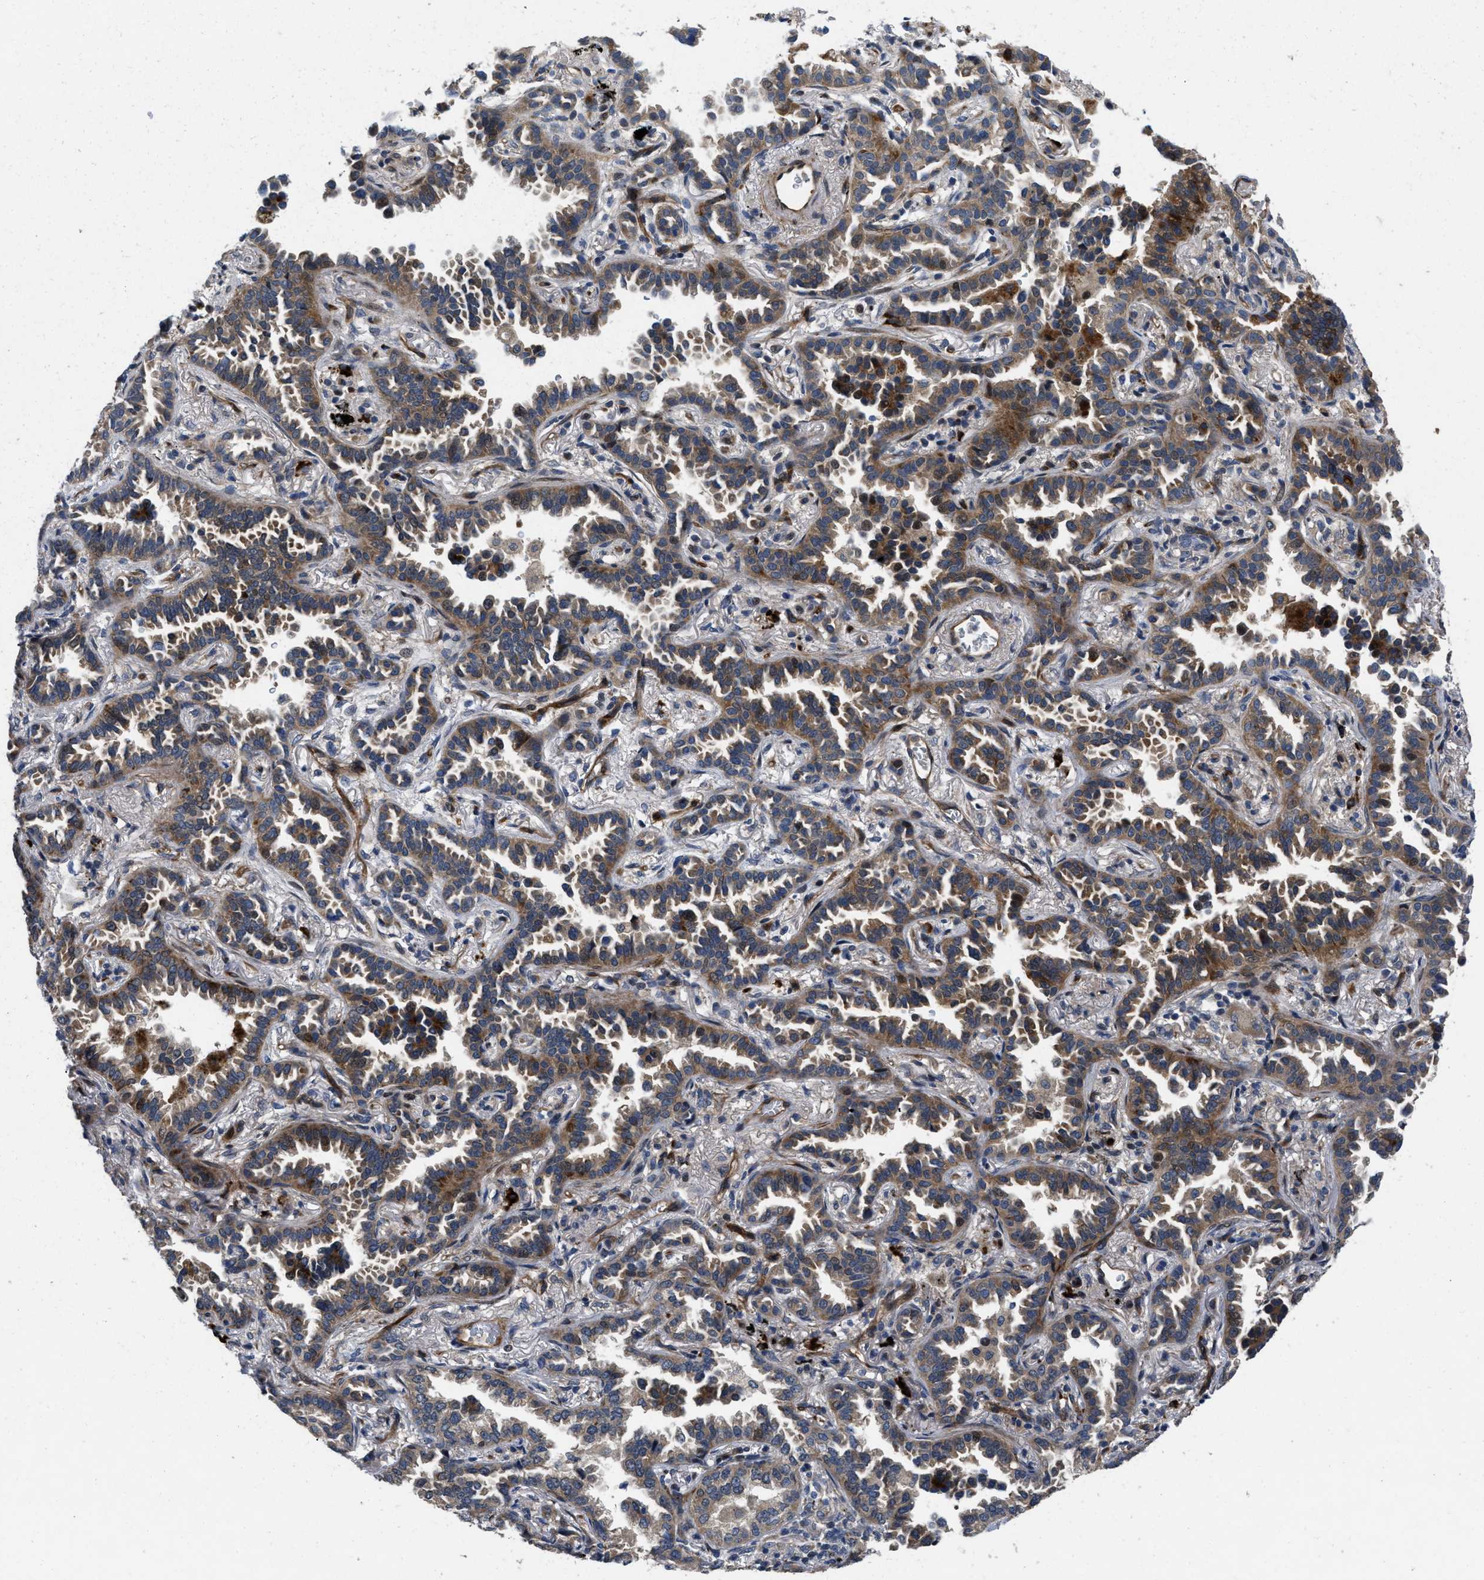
{"staining": {"intensity": "moderate", "quantity": ">75%", "location": "cytoplasmic/membranous"}, "tissue": "lung cancer", "cell_type": "Tumor cells", "image_type": "cancer", "snomed": [{"axis": "morphology", "description": "Normal tissue, NOS"}, {"axis": "morphology", "description": "Adenocarcinoma, NOS"}, {"axis": "topography", "description": "Lung"}], "caption": "Lung cancer stained with a brown dye exhibits moderate cytoplasmic/membranous positive expression in about >75% of tumor cells.", "gene": "HSPA12B", "patient": {"sex": "male", "age": 59}}